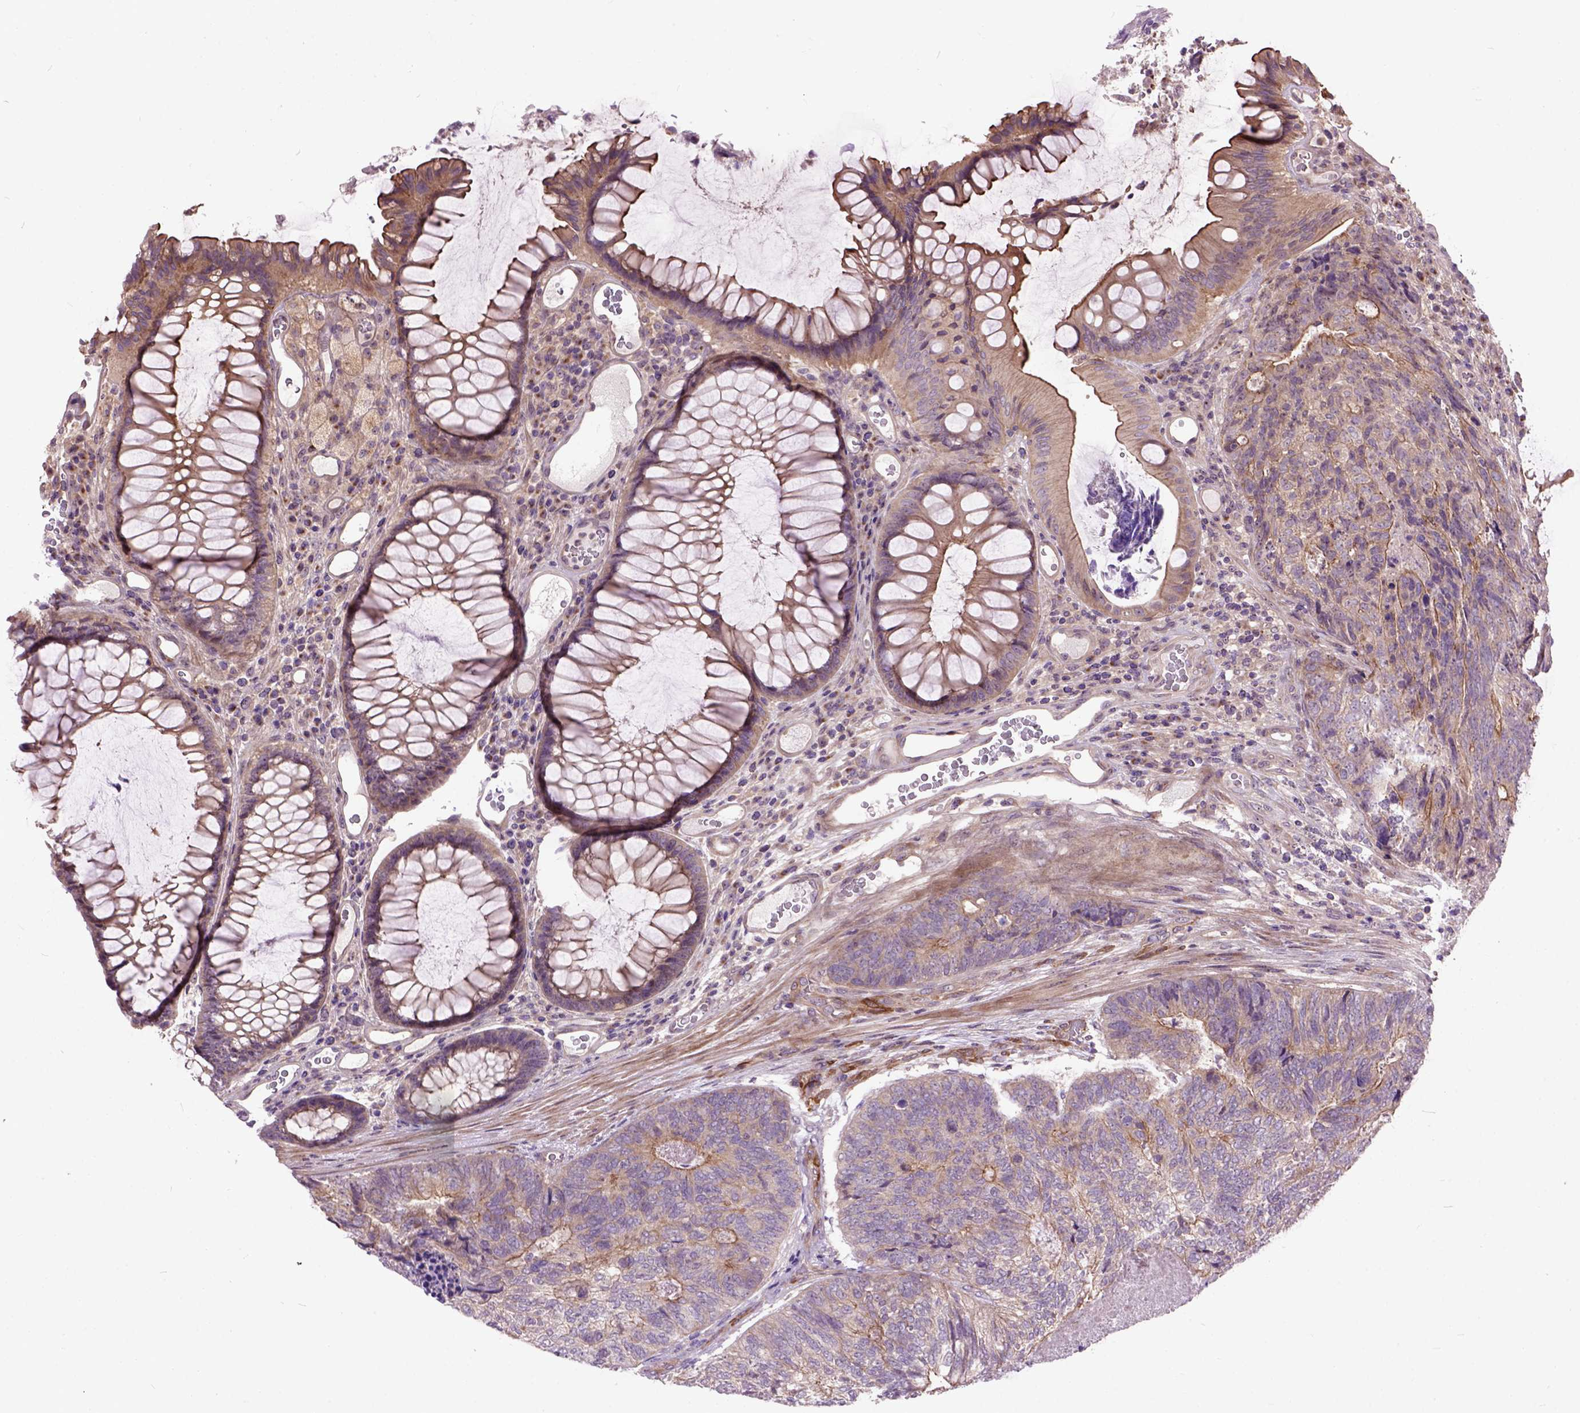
{"staining": {"intensity": "moderate", "quantity": "<25%", "location": "cytoplasmic/membranous"}, "tissue": "colorectal cancer", "cell_type": "Tumor cells", "image_type": "cancer", "snomed": [{"axis": "morphology", "description": "Adenocarcinoma, NOS"}, {"axis": "topography", "description": "Colon"}], "caption": "Immunohistochemical staining of adenocarcinoma (colorectal) reveals low levels of moderate cytoplasmic/membranous protein positivity in approximately <25% of tumor cells.", "gene": "MAPT", "patient": {"sex": "female", "age": 67}}